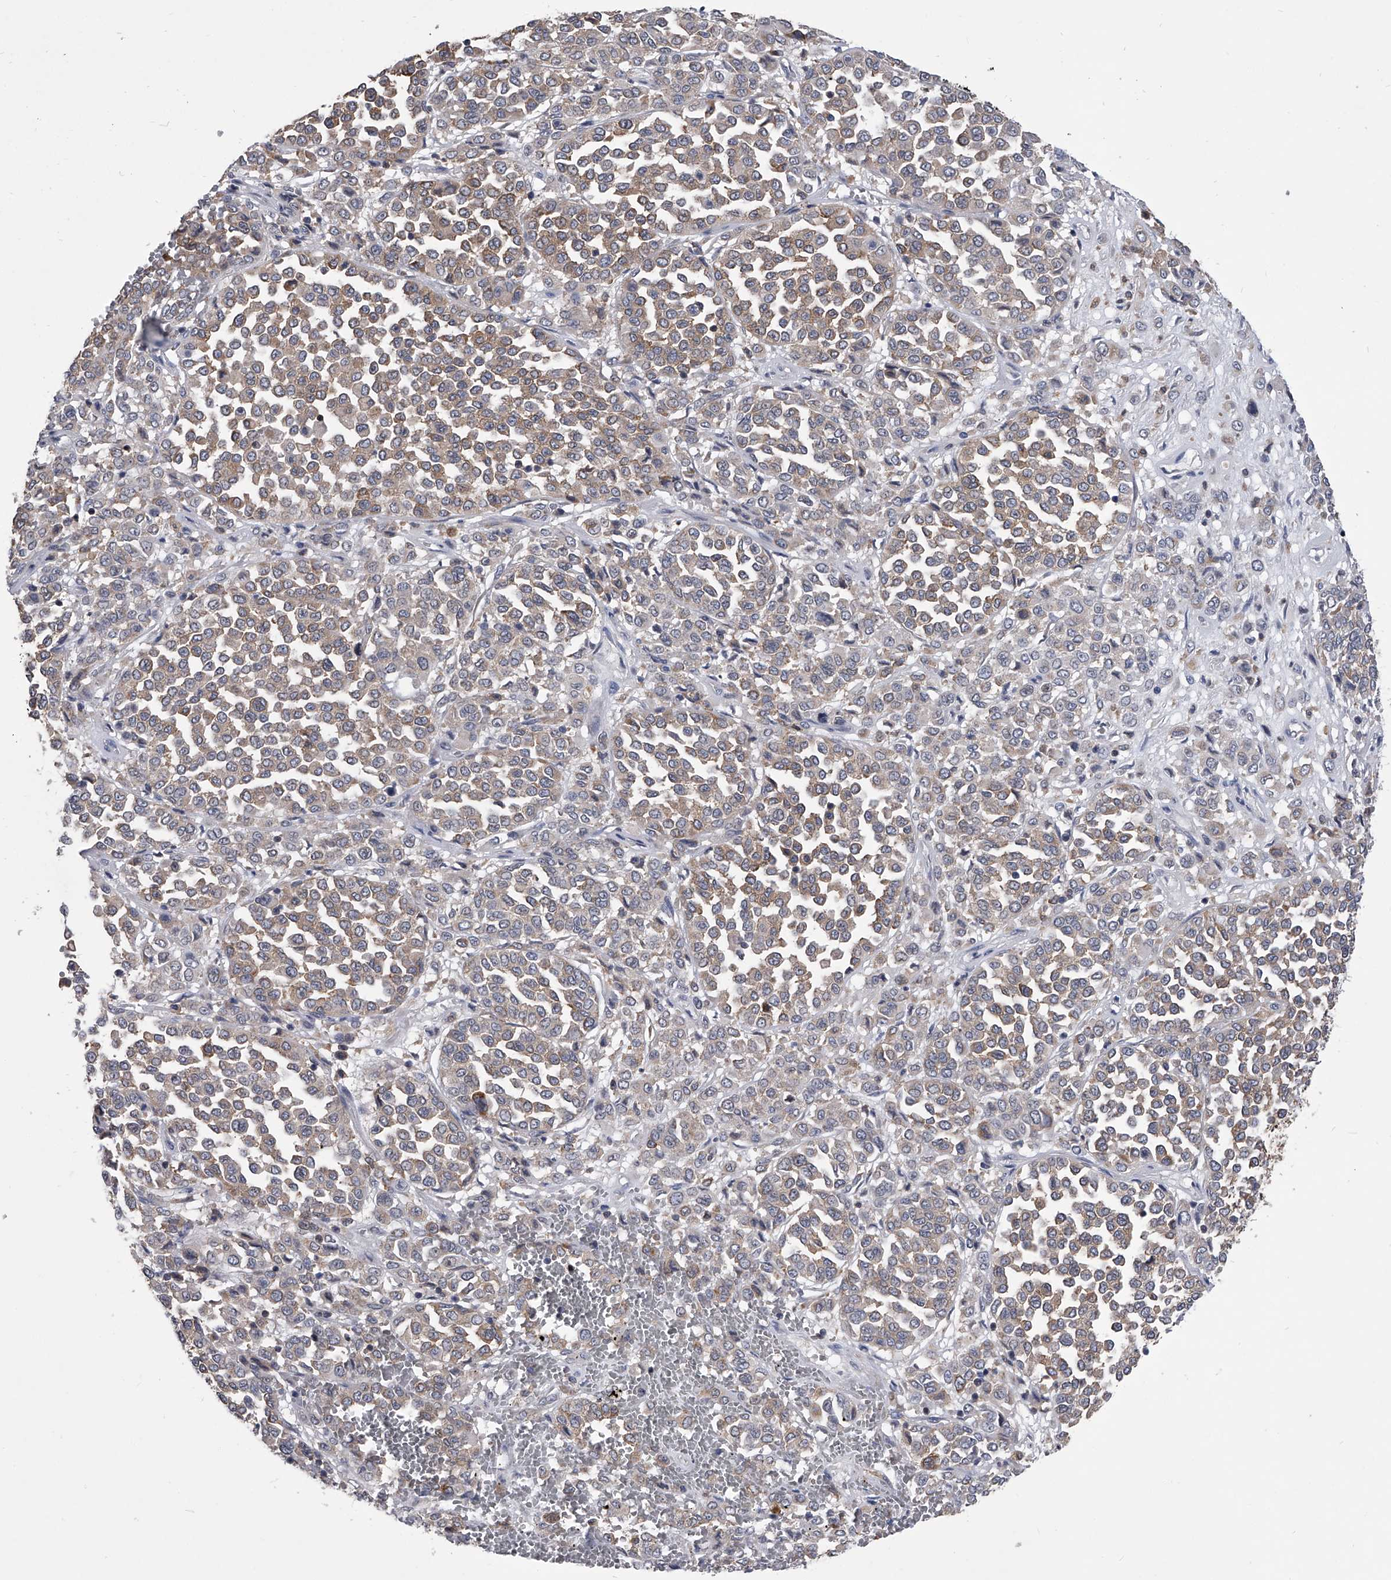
{"staining": {"intensity": "weak", "quantity": "25%-75%", "location": "cytoplasmic/membranous"}, "tissue": "melanoma", "cell_type": "Tumor cells", "image_type": "cancer", "snomed": [{"axis": "morphology", "description": "Malignant melanoma, Metastatic site"}, {"axis": "topography", "description": "Pancreas"}], "caption": "A high-resolution photomicrograph shows immunohistochemistry staining of melanoma, which displays weak cytoplasmic/membranous staining in about 25%-75% of tumor cells. (Stains: DAB (3,3'-diaminobenzidine) in brown, nuclei in blue, Microscopy: brightfield microscopy at high magnification).", "gene": "MAP4K3", "patient": {"sex": "female", "age": 30}}